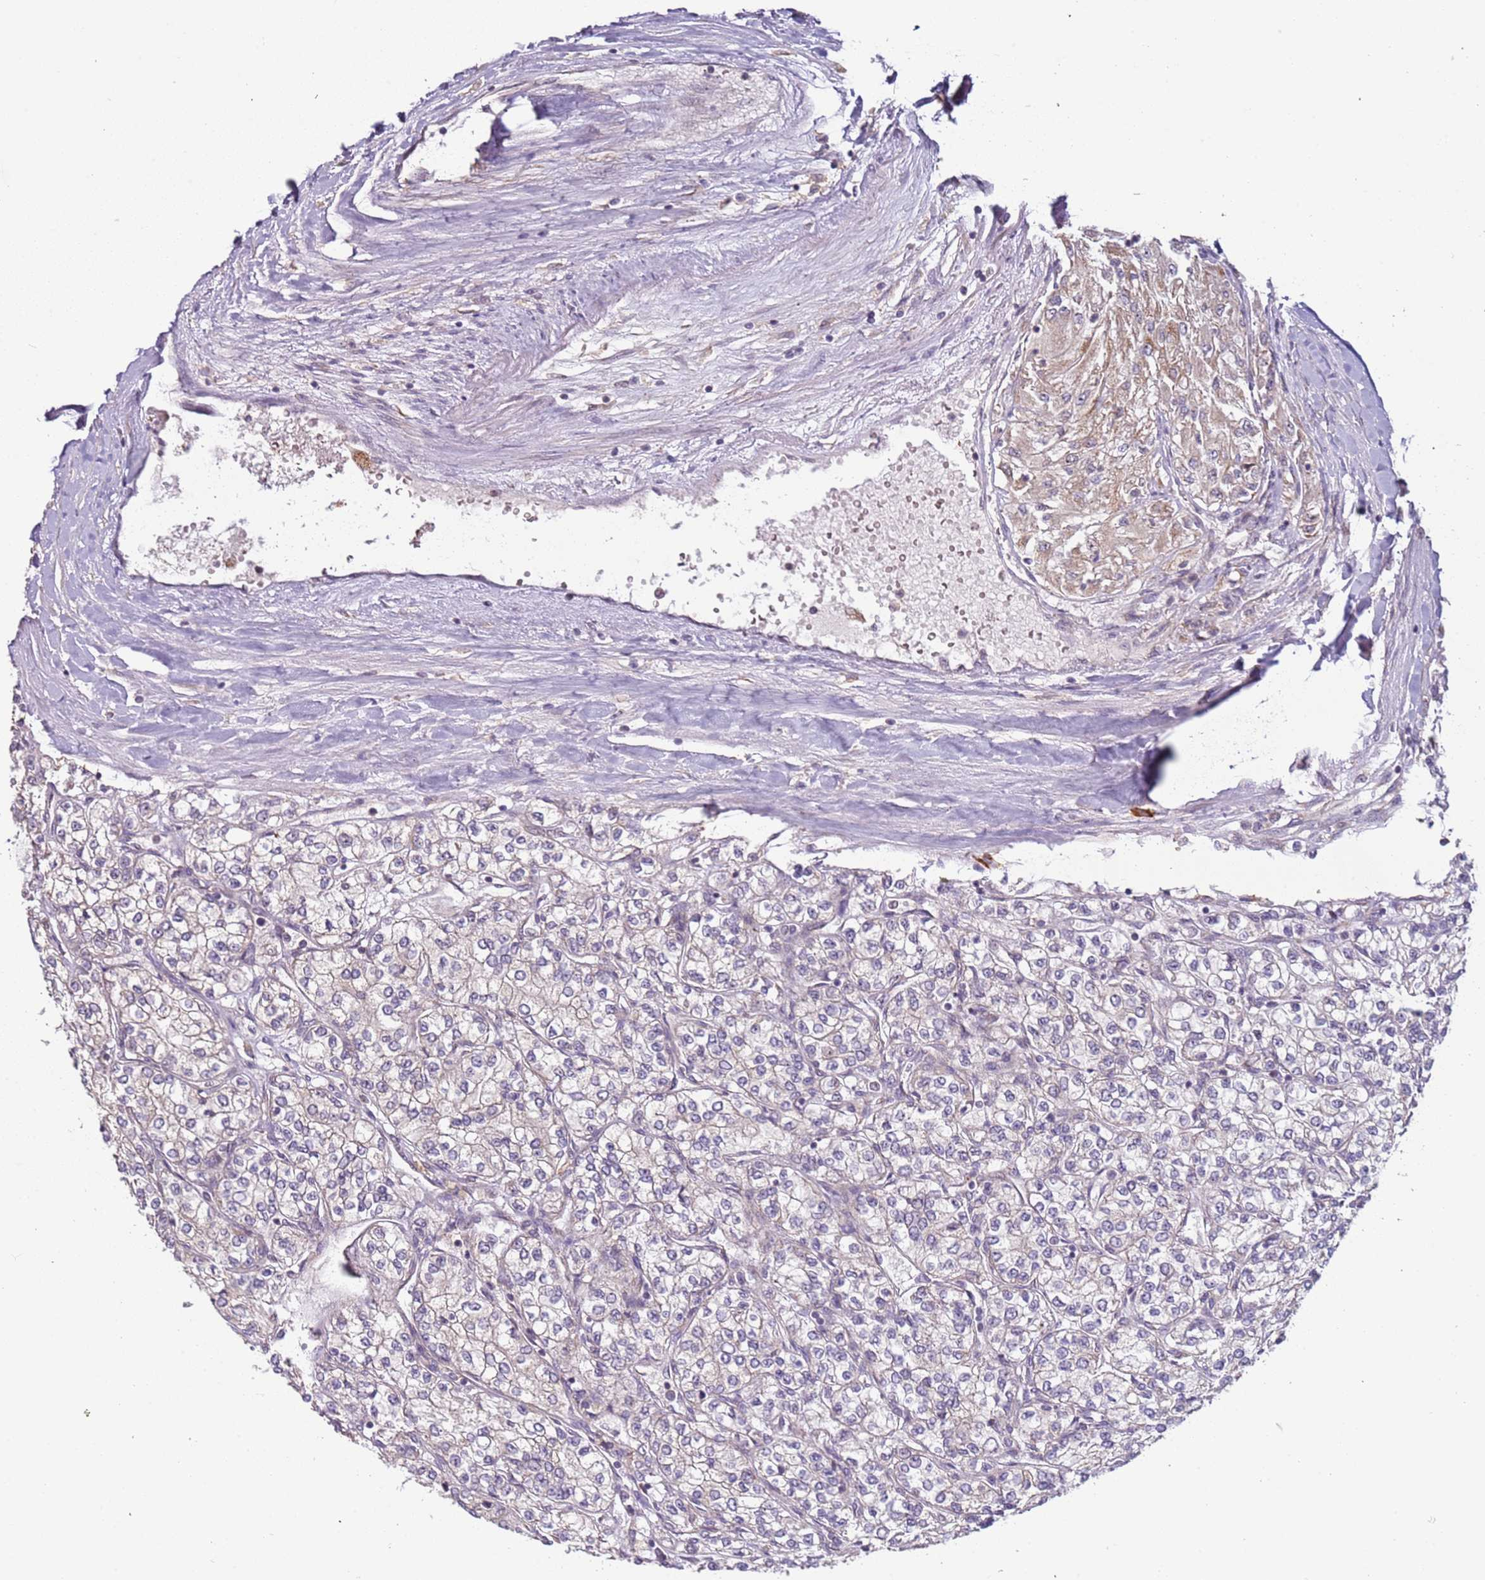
{"staining": {"intensity": "weak", "quantity": "<25%", "location": "cytoplasmic/membranous"}, "tissue": "renal cancer", "cell_type": "Tumor cells", "image_type": "cancer", "snomed": [{"axis": "morphology", "description": "Adenocarcinoma, NOS"}, {"axis": "topography", "description": "Kidney"}], "caption": "Immunohistochemistry image of neoplastic tissue: adenocarcinoma (renal) stained with DAB reveals no significant protein expression in tumor cells.", "gene": "UCMA", "patient": {"sex": "male", "age": 80}}